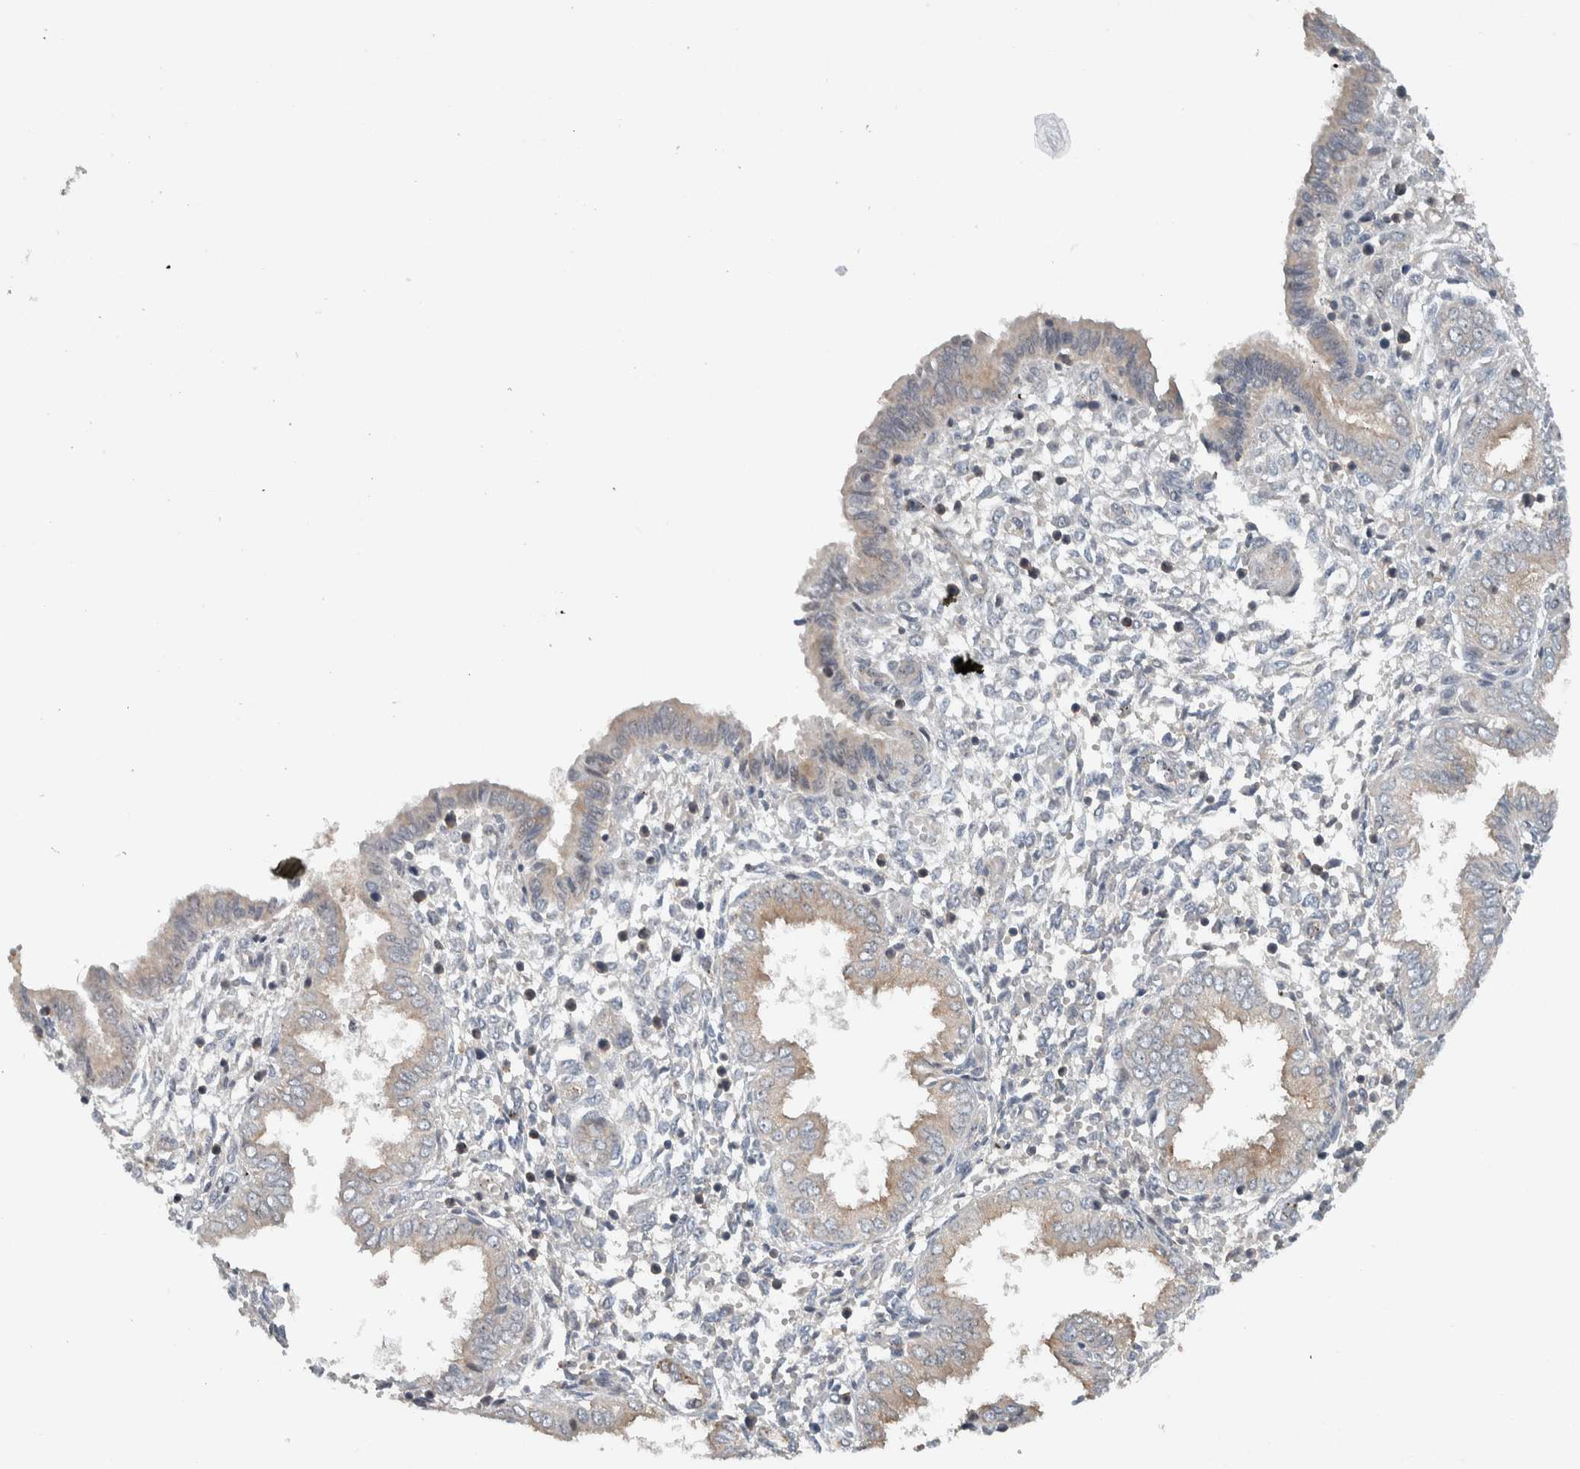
{"staining": {"intensity": "negative", "quantity": "none", "location": "none"}, "tissue": "endometrium", "cell_type": "Cells in endometrial stroma", "image_type": "normal", "snomed": [{"axis": "morphology", "description": "Normal tissue, NOS"}, {"axis": "topography", "description": "Endometrium"}], "caption": "DAB immunohistochemical staining of benign endometrium displays no significant positivity in cells in endometrial stroma.", "gene": "ZFP91", "patient": {"sex": "female", "age": 33}}